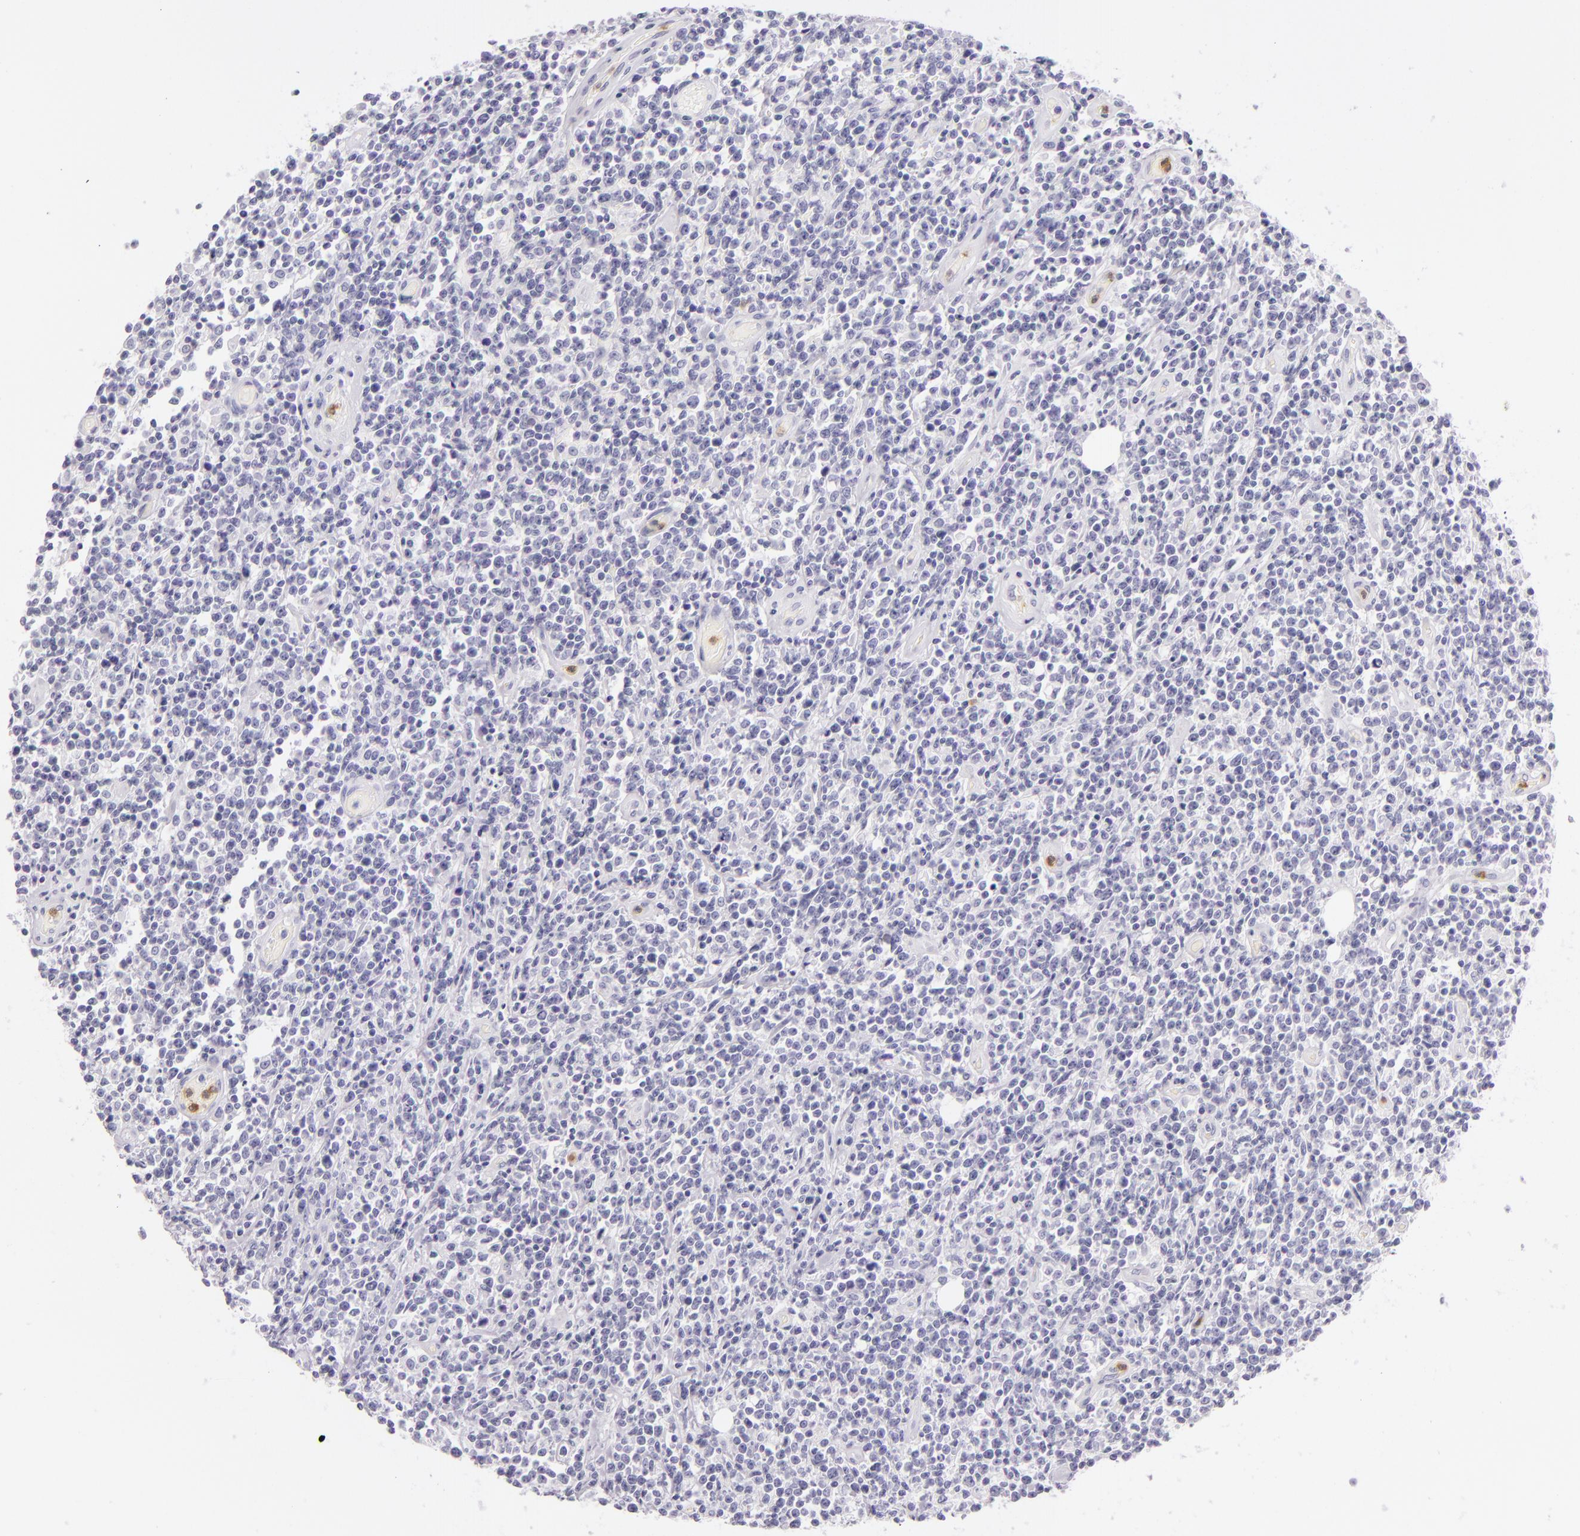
{"staining": {"intensity": "negative", "quantity": "none", "location": "none"}, "tissue": "lymphoma", "cell_type": "Tumor cells", "image_type": "cancer", "snomed": [{"axis": "morphology", "description": "Malignant lymphoma, non-Hodgkin's type, High grade"}, {"axis": "topography", "description": "Colon"}], "caption": "DAB immunohistochemical staining of lymphoma exhibits no significant positivity in tumor cells.", "gene": "CEACAM1", "patient": {"sex": "male", "age": 82}}